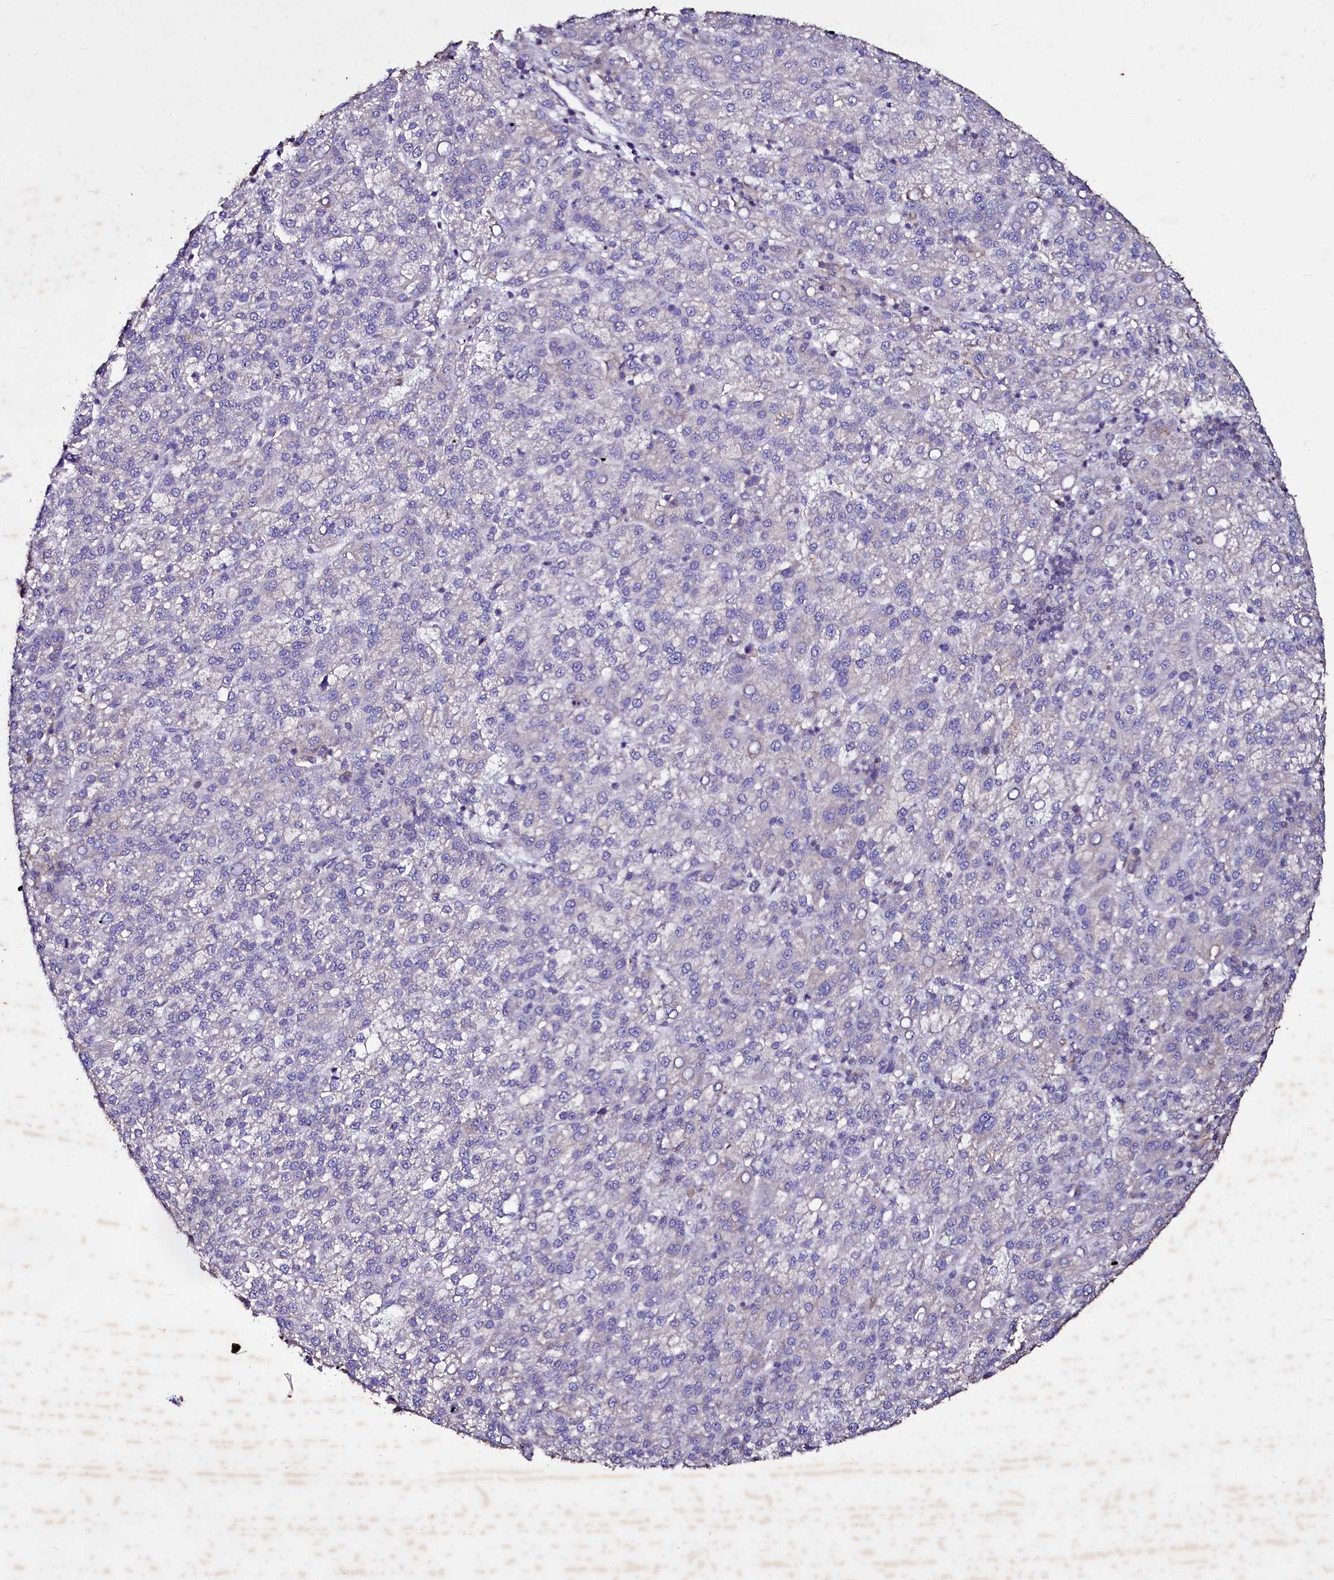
{"staining": {"intensity": "negative", "quantity": "none", "location": "none"}, "tissue": "liver cancer", "cell_type": "Tumor cells", "image_type": "cancer", "snomed": [{"axis": "morphology", "description": "Carcinoma, Hepatocellular, NOS"}, {"axis": "topography", "description": "Liver"}], "caption": "IHC micrograph of neoplastic tissue: human liver cancer (hepatocellular carcinoma) stained with DAB displays no significant protein expression in tumor cells.", "gene": "SELENOT", "patient": {"sex": "female", "age": 58}}